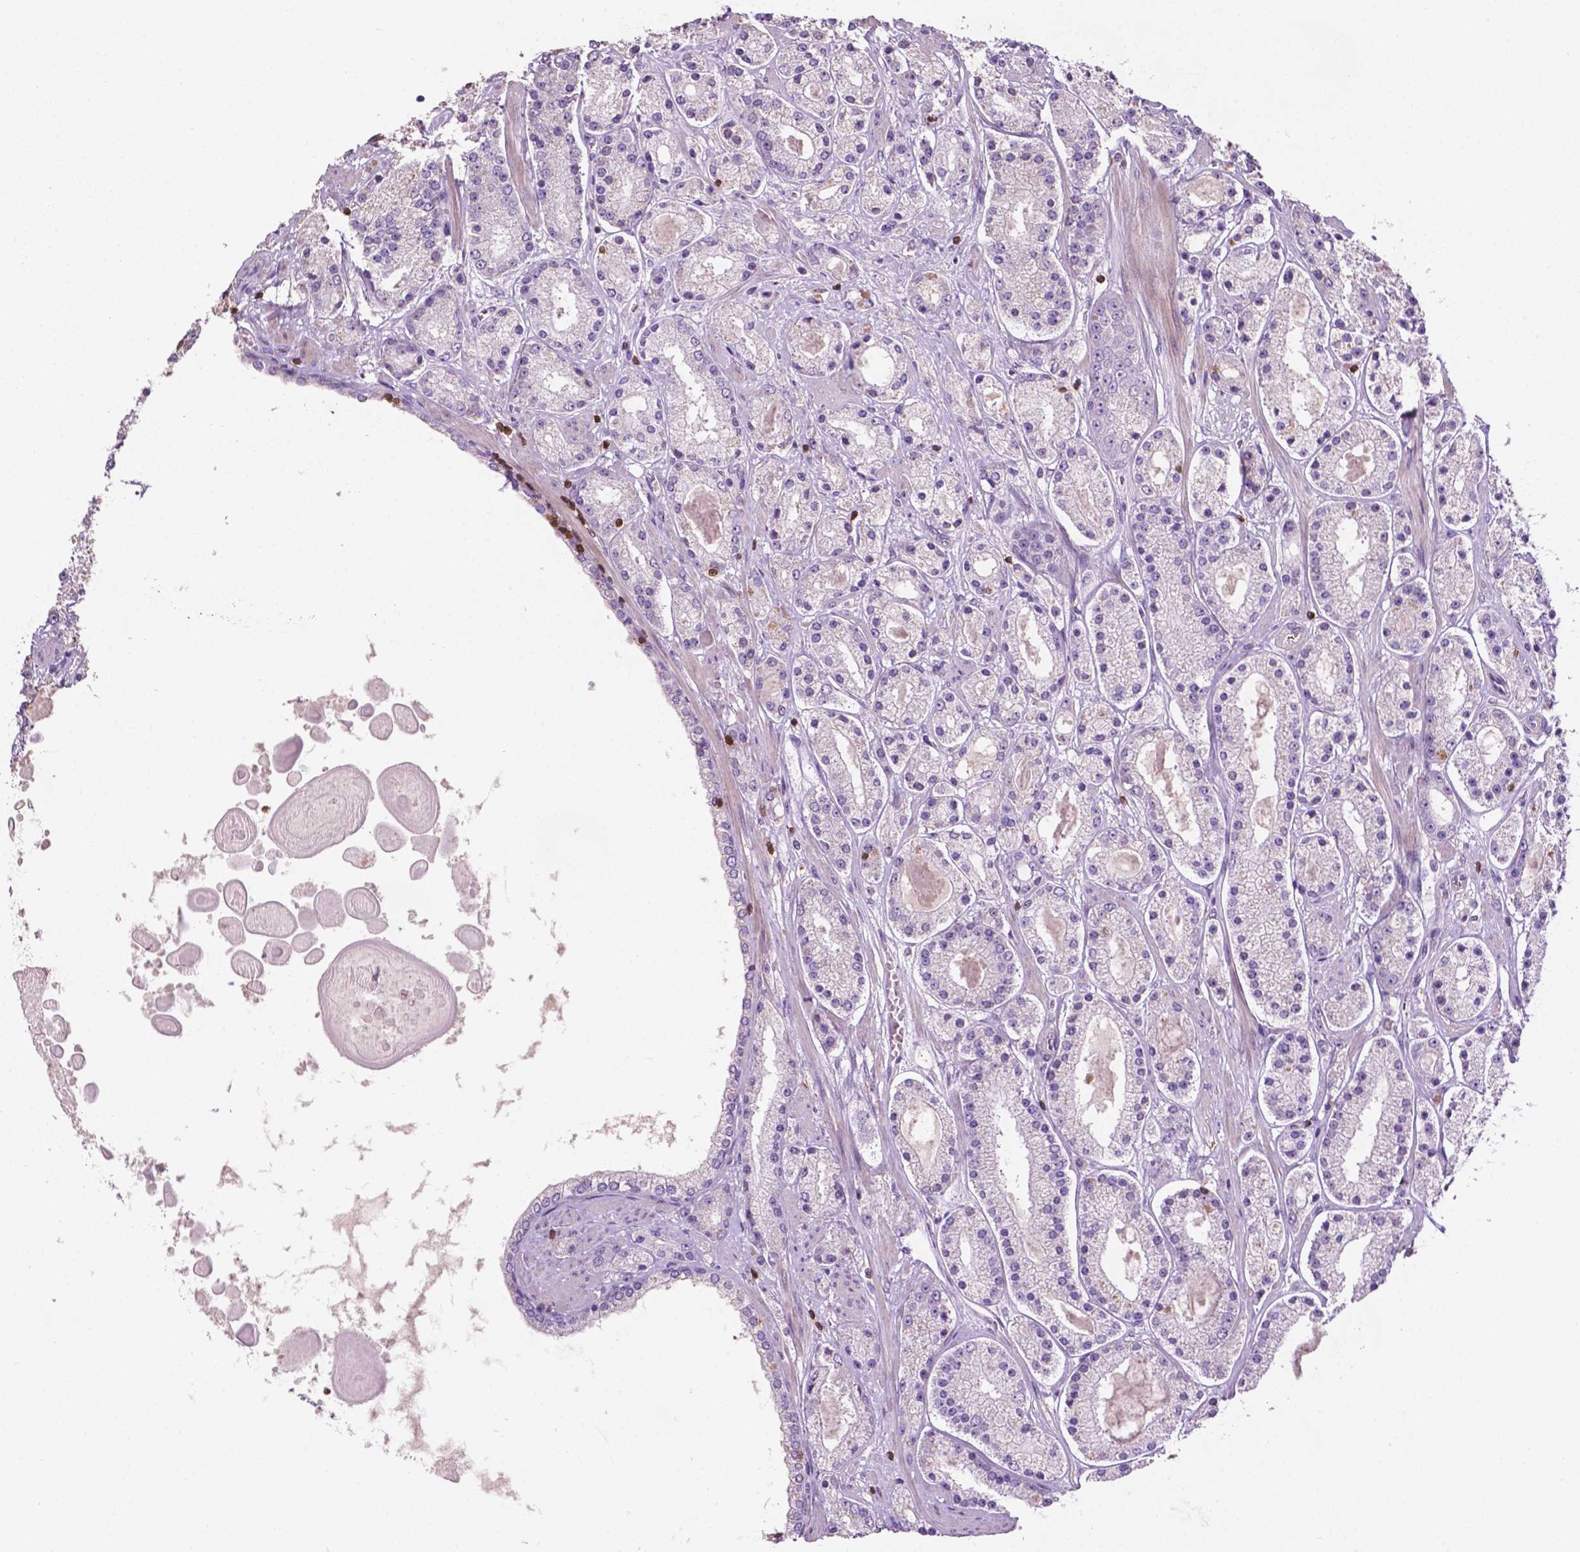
{"staining": {"intensity": "negative", "quantity": "none", "location": "none"}, "tissue": "prostate cancer", "cell_type": "Tumor cells", "image_type": "cancer", "snomed": [{"axis": "morphology", "description": "Adenocarcinoma, High grade"}, {"axis": "topography", "description": "Prostate"}], "caption": "An IHC micrograph of prostate adenocarcinoma (high-grade) is shown. There is no staining in tumor cells of prostate adenocarcinoma (high-grade). (Brightfield microscopy of DAB IHC at high magnification).", "gene": "TBC1D10C", "patient": {"sex": "male", "age": 67}}